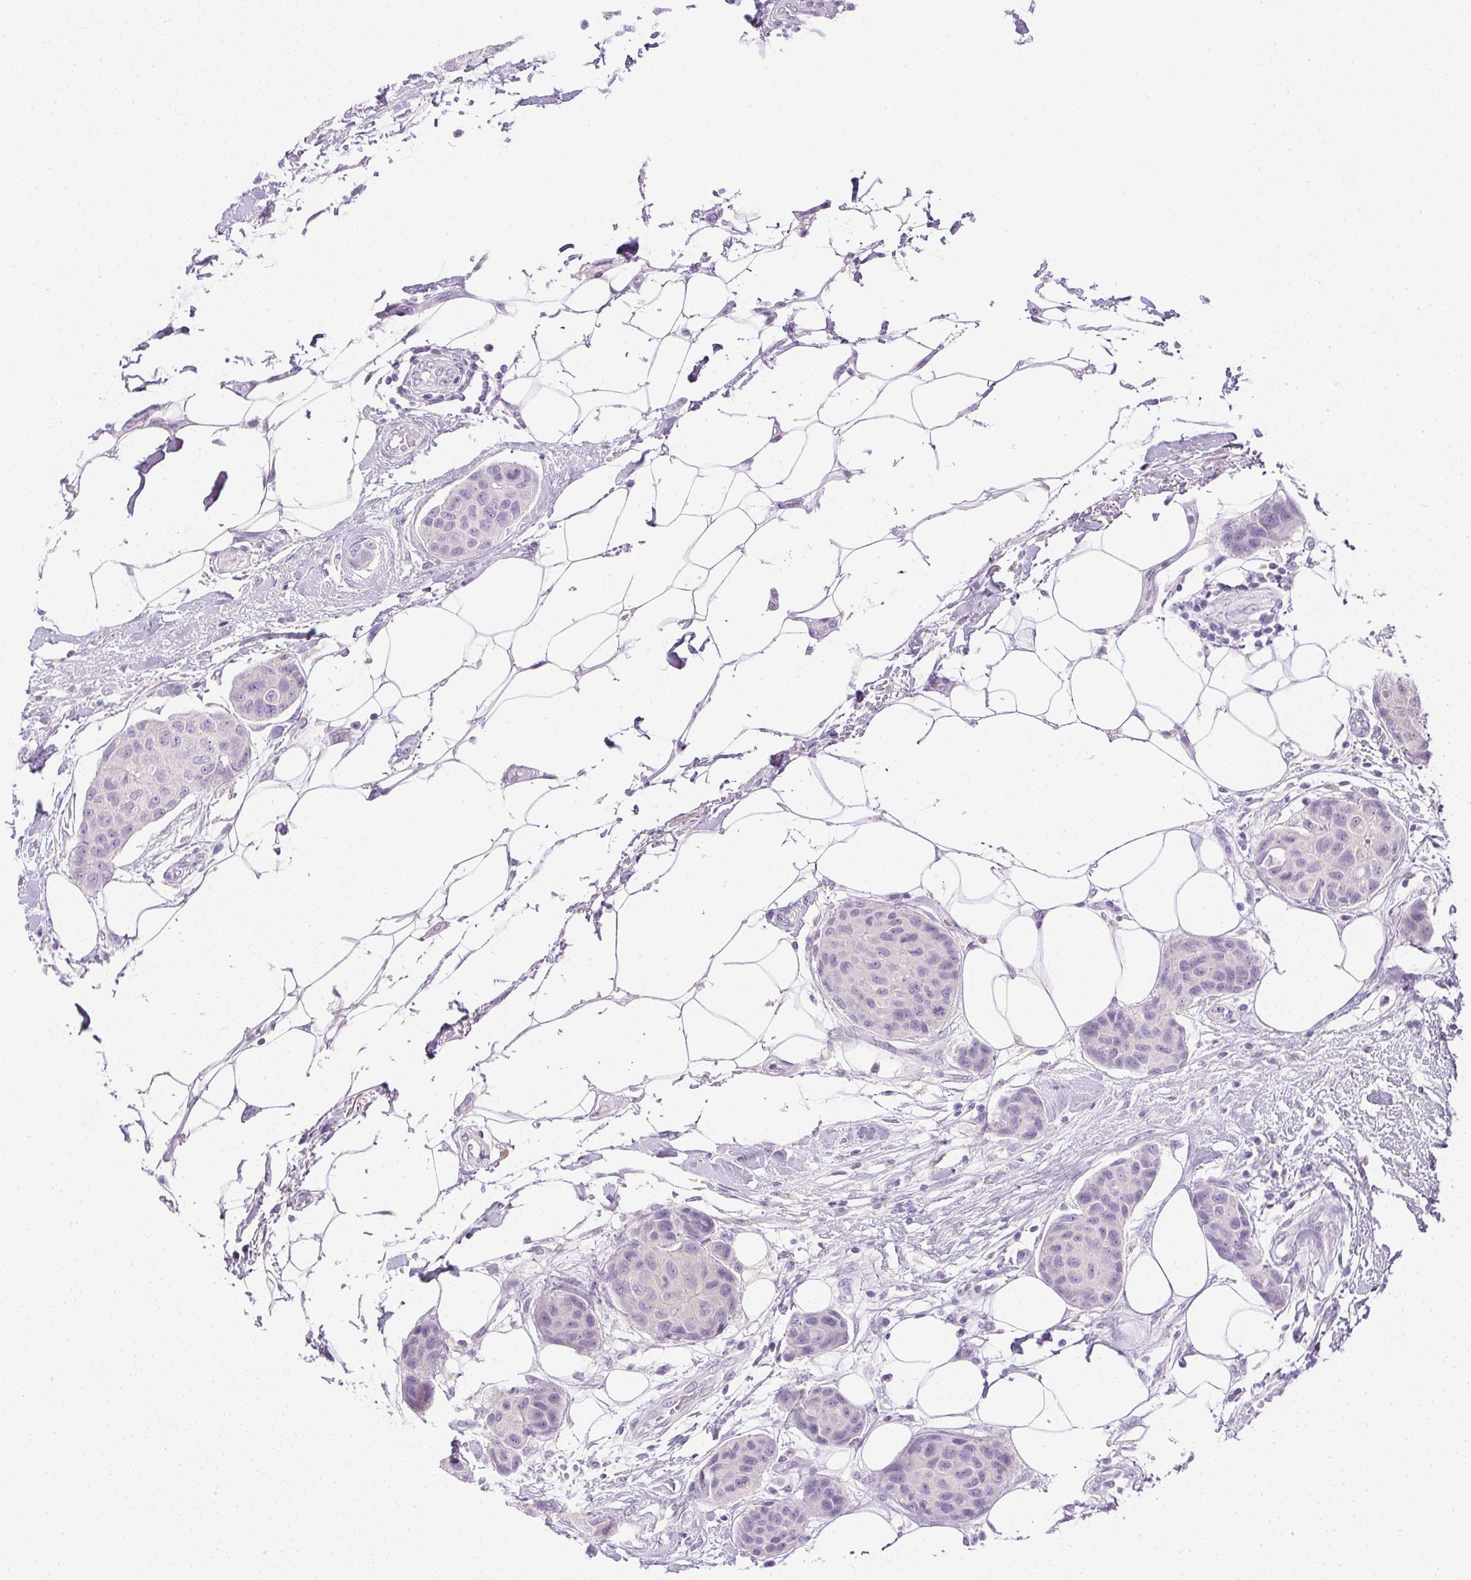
{"staining": {"intensity": "negative", "quantity": "none", "location": "none"}, "tissue": "breast cancer", "cell_type": "Tumor cells", "image_type": "cancer", "snomed": [{"axis": "morphology", "description": "Duct carcinoma"}, {"axis": "topography", "description": "Breast"}, {"axis": "topography", "description": "Lymph node"}], "caption": "There is no significant expression in tumor cells of breast cancer. (DAB immunohistochemistry, high magnification).", "gene": "ATP6V1G3", "patient": {"sex": "female", "age": 80}}